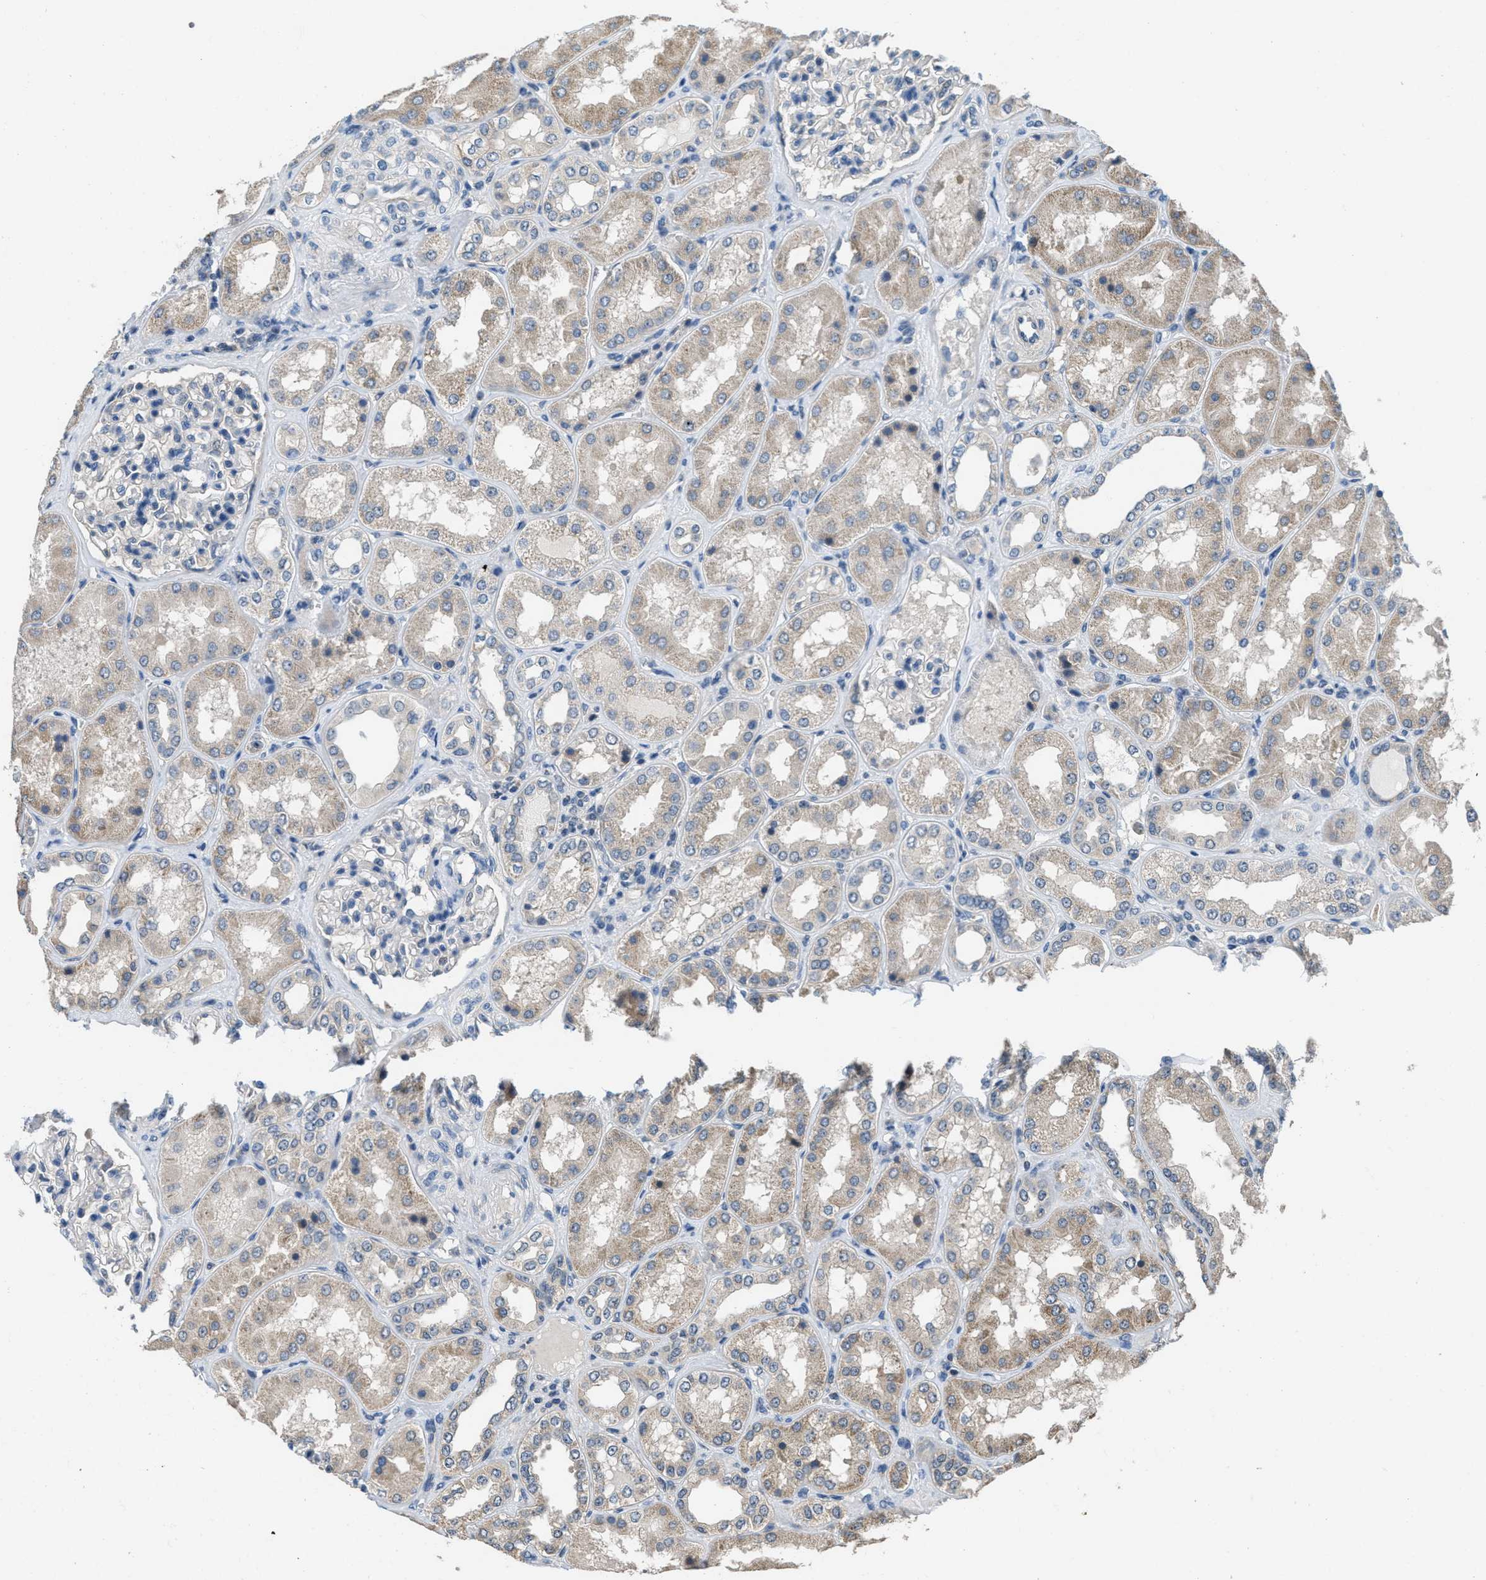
{"staining": {"intensity": "negative", "quantity": "none", "location": "none"}, "tissue": "kidney", "cell_type": "Cells in glomeruli", "image_type": "normal", "snomed": [{"axis": "morphology", "description": "Normal tissue, NOS"}, {"axis": "topography", "description": "Kidney"}], "caption": "DAB (3,3'-diaminobenzidine) immunohistochemical staining of normal kidney shows no significant expression in cells in glomeruli.", "gene": "NAT1", "patient": {"sex": "female", "age": 56}}